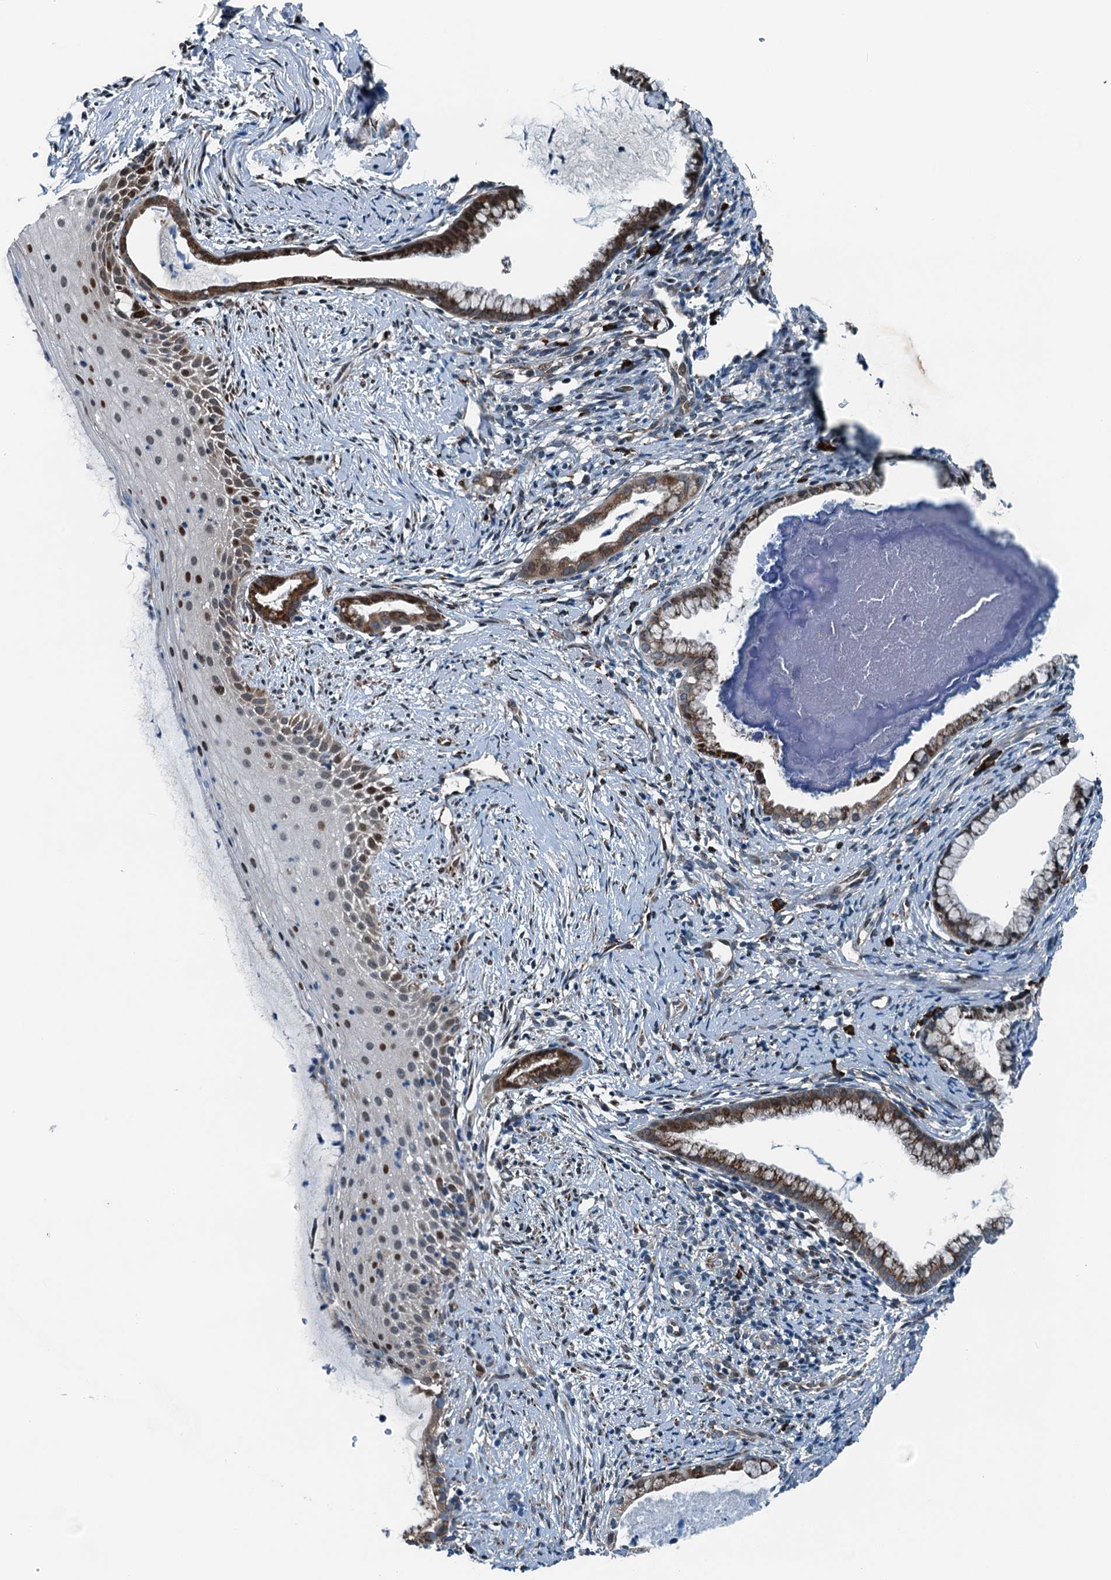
{"staining": {"intensity": "strong", "quantity": ">75%", "location": "cytoplasmic/membranous,nuclear"}, "tissue": "cervix", "cell_type": "Glandular cells", "image_type": "normal", "snomed": [{"axis": "morphology", "description": "Normal tissue, NOS"}, {"axis": "topography", "description": "Cervix"}], "caption": "A high-resolution micrograph shows immunohistochemistry staining of benign cervix, which displays strong cytoplasmic/membranous,nuclear staining in approximately >75% of glandular cells.", "gene": "TAMALIN", "patient": {"sex": "female", "age": 36}}